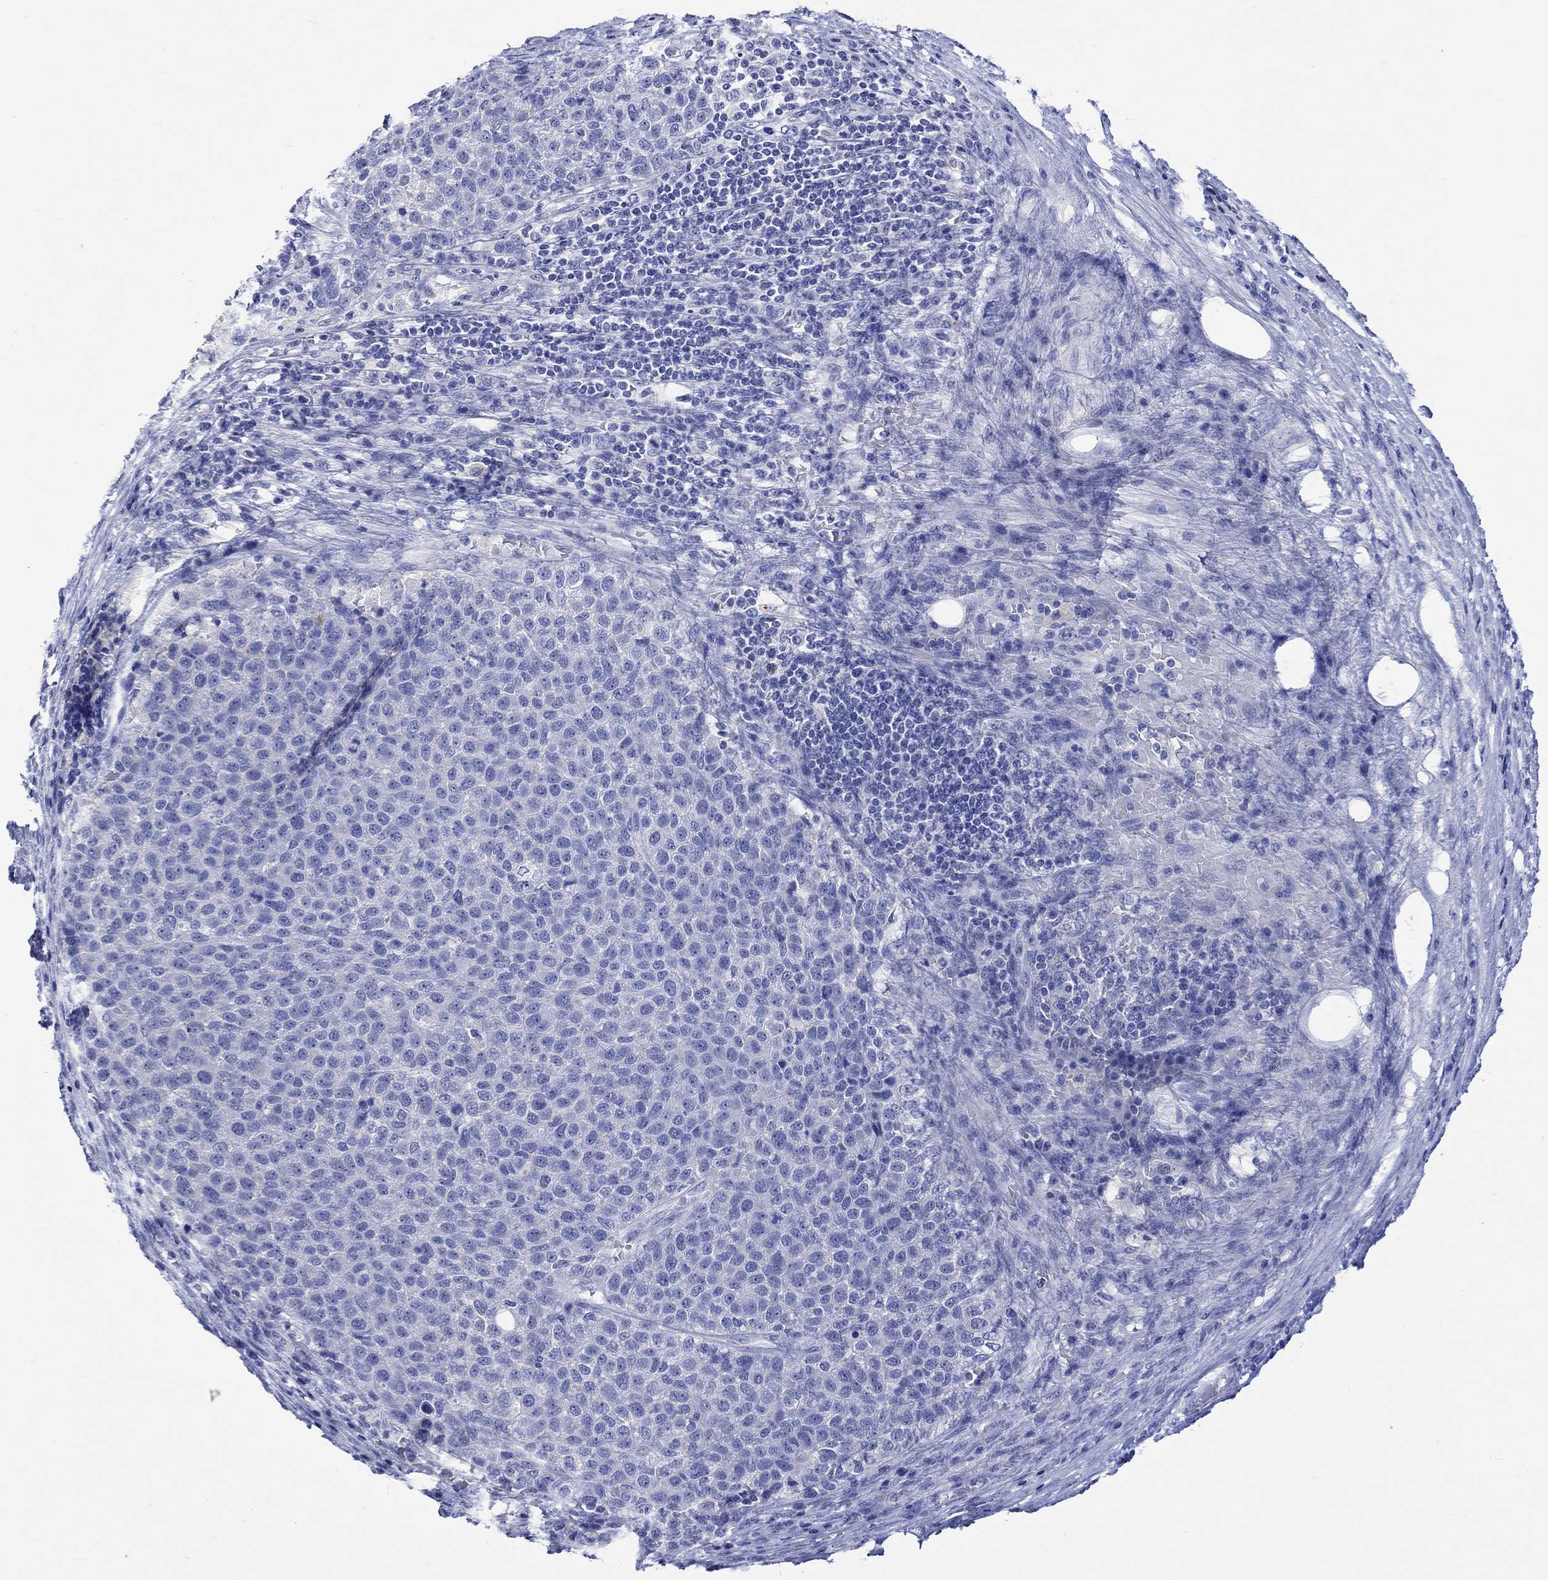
{"staining": {"intensity": "negative", "quantity": "none", "location": "none"}, "tissue": "pancreatic cancer", "cell_type": "Tumor cells", "image_type": "cancer", "snomed": [{"axis": "morphology", "description": "Adenocarcinoma, NOS"}, {"axis": "topography", "description": "Pancreas"}], "caption": "Immunohistochemistry micrograph of human pancreatic cancer stained for a protein (brown), which demonstrates no positivity in tumor cells. The staining was performed using DAB (3,3'-diaminobenzidine) to visualize the protein expression in brown, while the nuclei were stained in blue with hematoxylin (Magnification: 20x).", "gene": "KLHL35", "patient": {"sex": "female", "age": 61}}